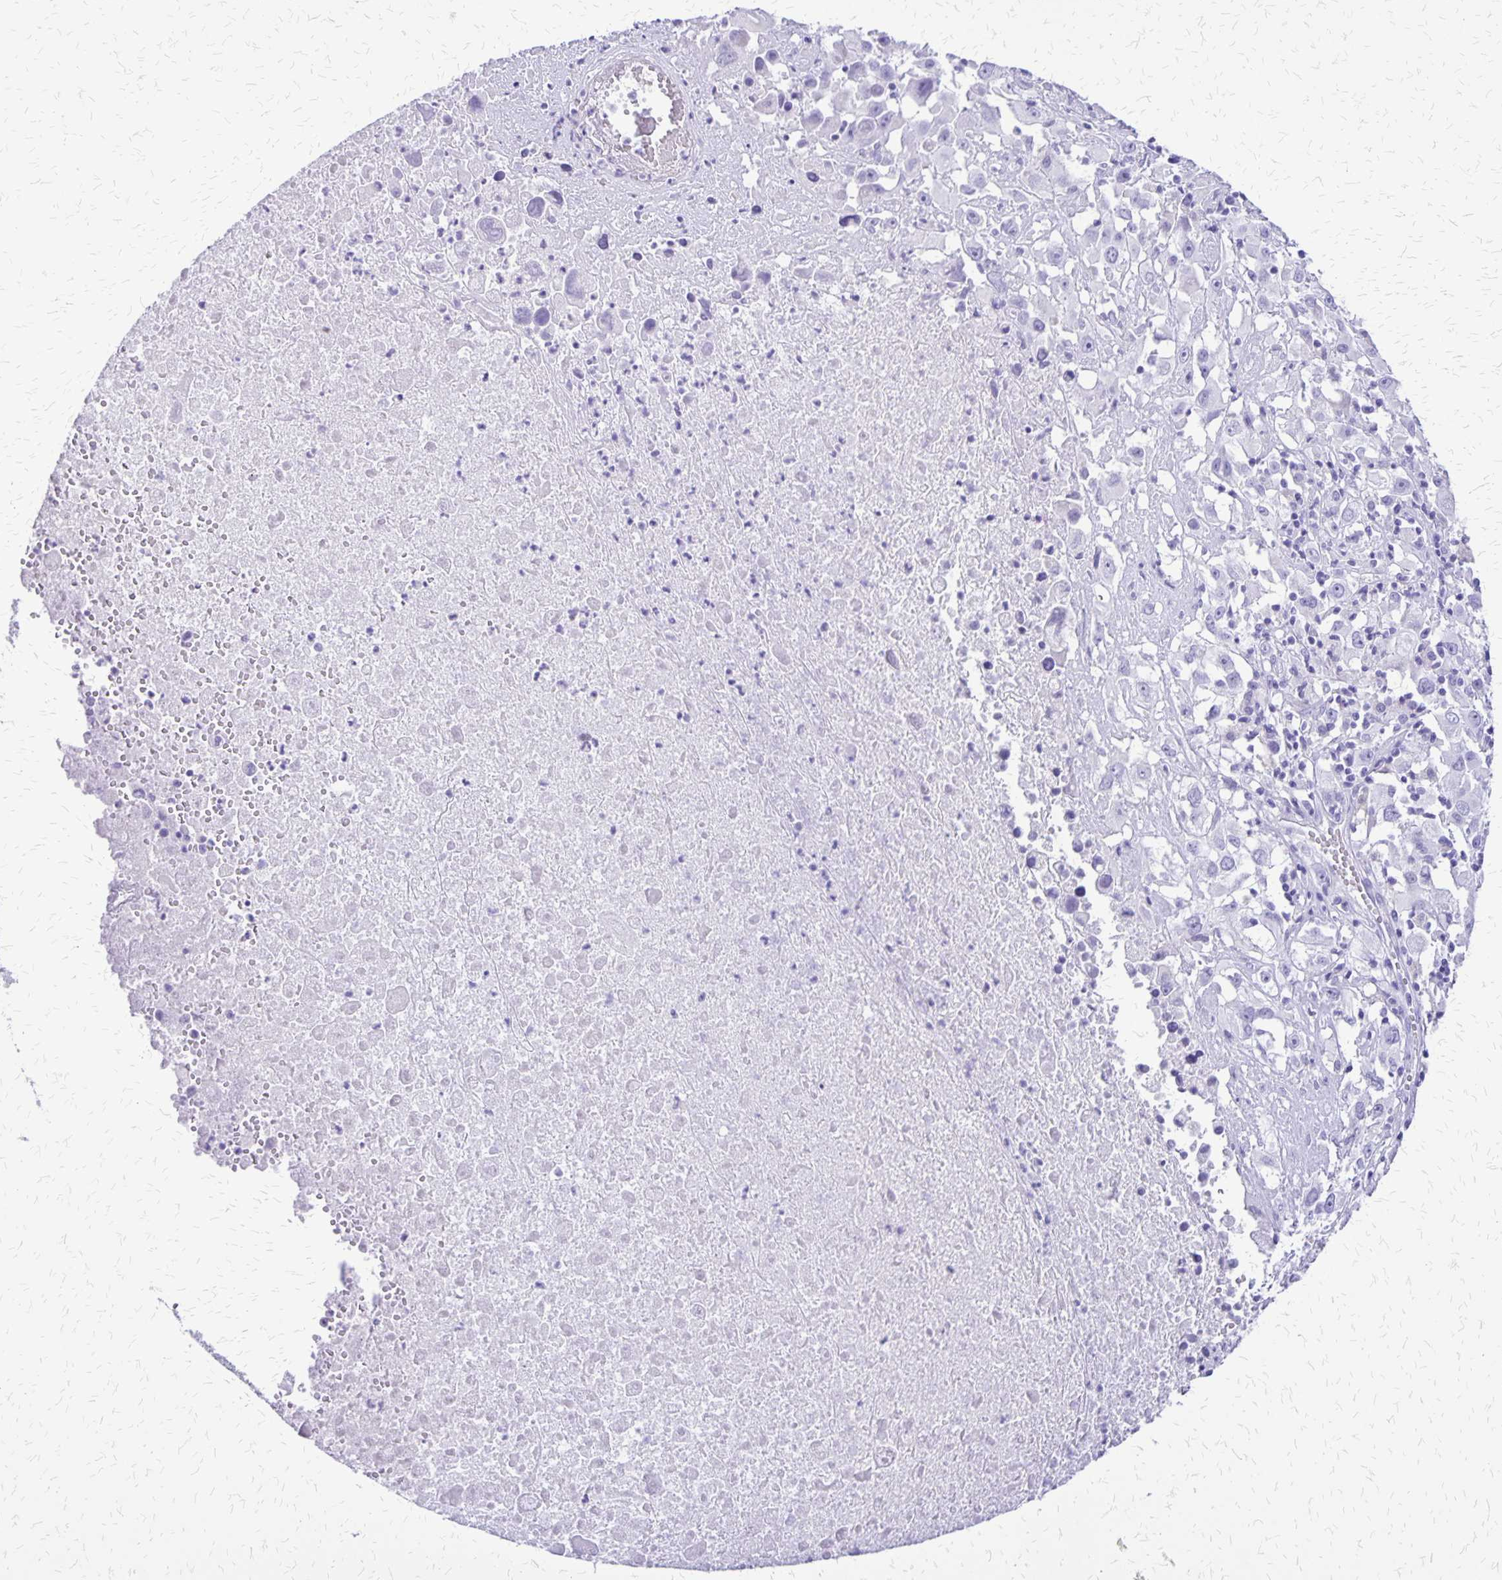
{"staining": {"intensity": "negative", "quantity": "none", "location": "none"}, "tissue": "melanoma", "cell_type": "Tumor cells", "image_type": "cancer", "snomed": [{"axis": "morphology", "description": "Malignant melanoma, Metastatic site"}, {"axis": "topography", "description": "Soft tissue"}], "caption": "High magnification brightfield microscopy of malignant melanoma (metastatic site) stained with DAB (3,3'-diaminobenzidine) (brown) and counterstained with hematoxylin (blue): tumor cells show no significant expression.", "gene": "SLC13A2", "patient": {"sex": "male", "age": 50}}